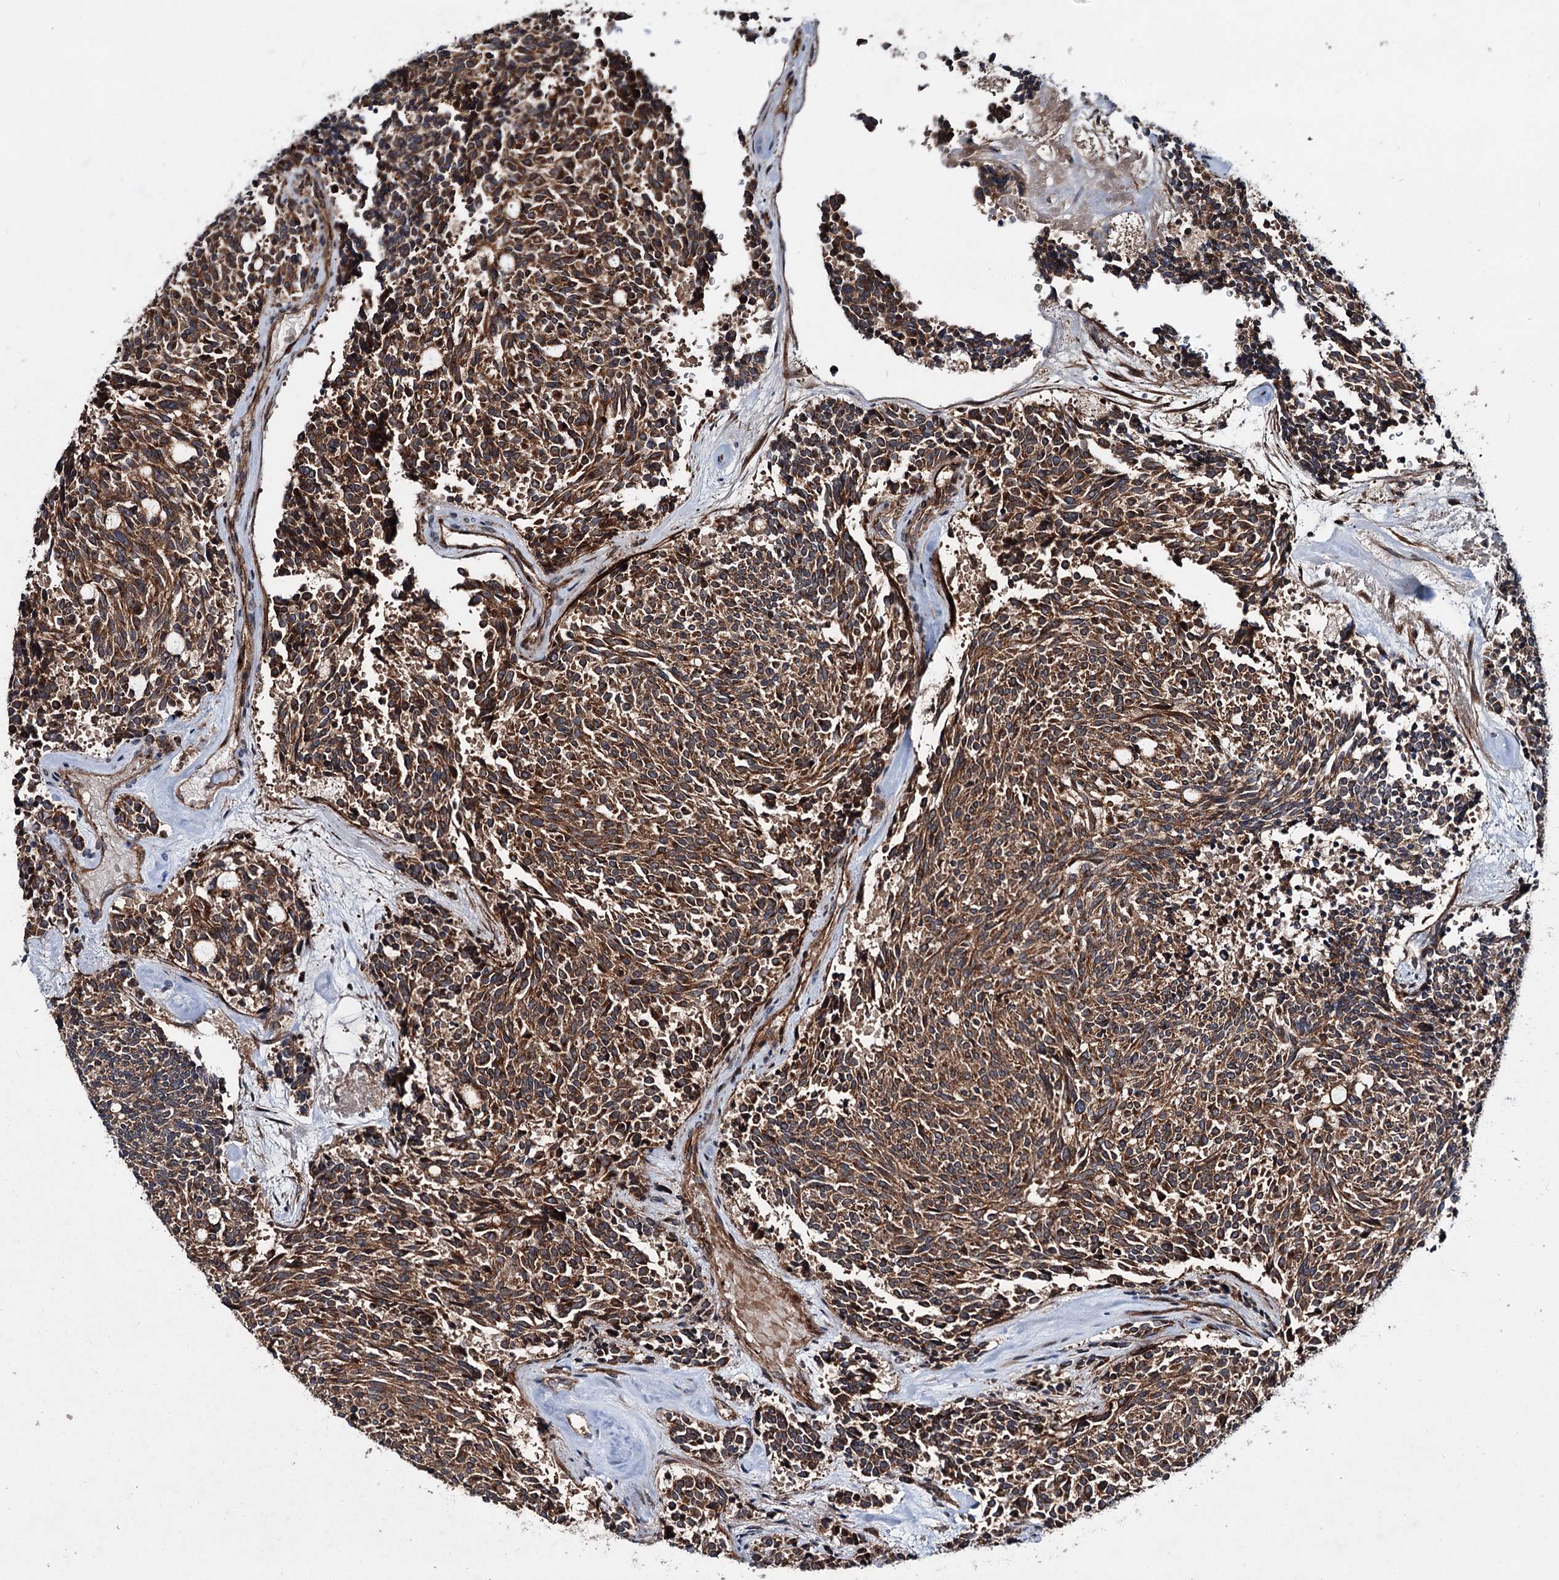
{"staining": {"intensity": "moderate", "quantity": ">75%", "location": "cytoplasmic/membranous"}, "tissue": "carcinoid", "cell_type": "Tumor cells", "image_type": "cancer", "snomed": [{"axis": "morphology", "description": "Carcinoid, malignant, NOS"}, {"axis": "topography", "description": "Pancreas"}], "caption": "Carcinoid tissue demonstrates moderate cytoplasmic/membranous positivity in about >75% of tumor cells, visualized by immunohistochemistry.", "gene": "ADGRG4", "patient": {"sex": "female", "age": 54}}